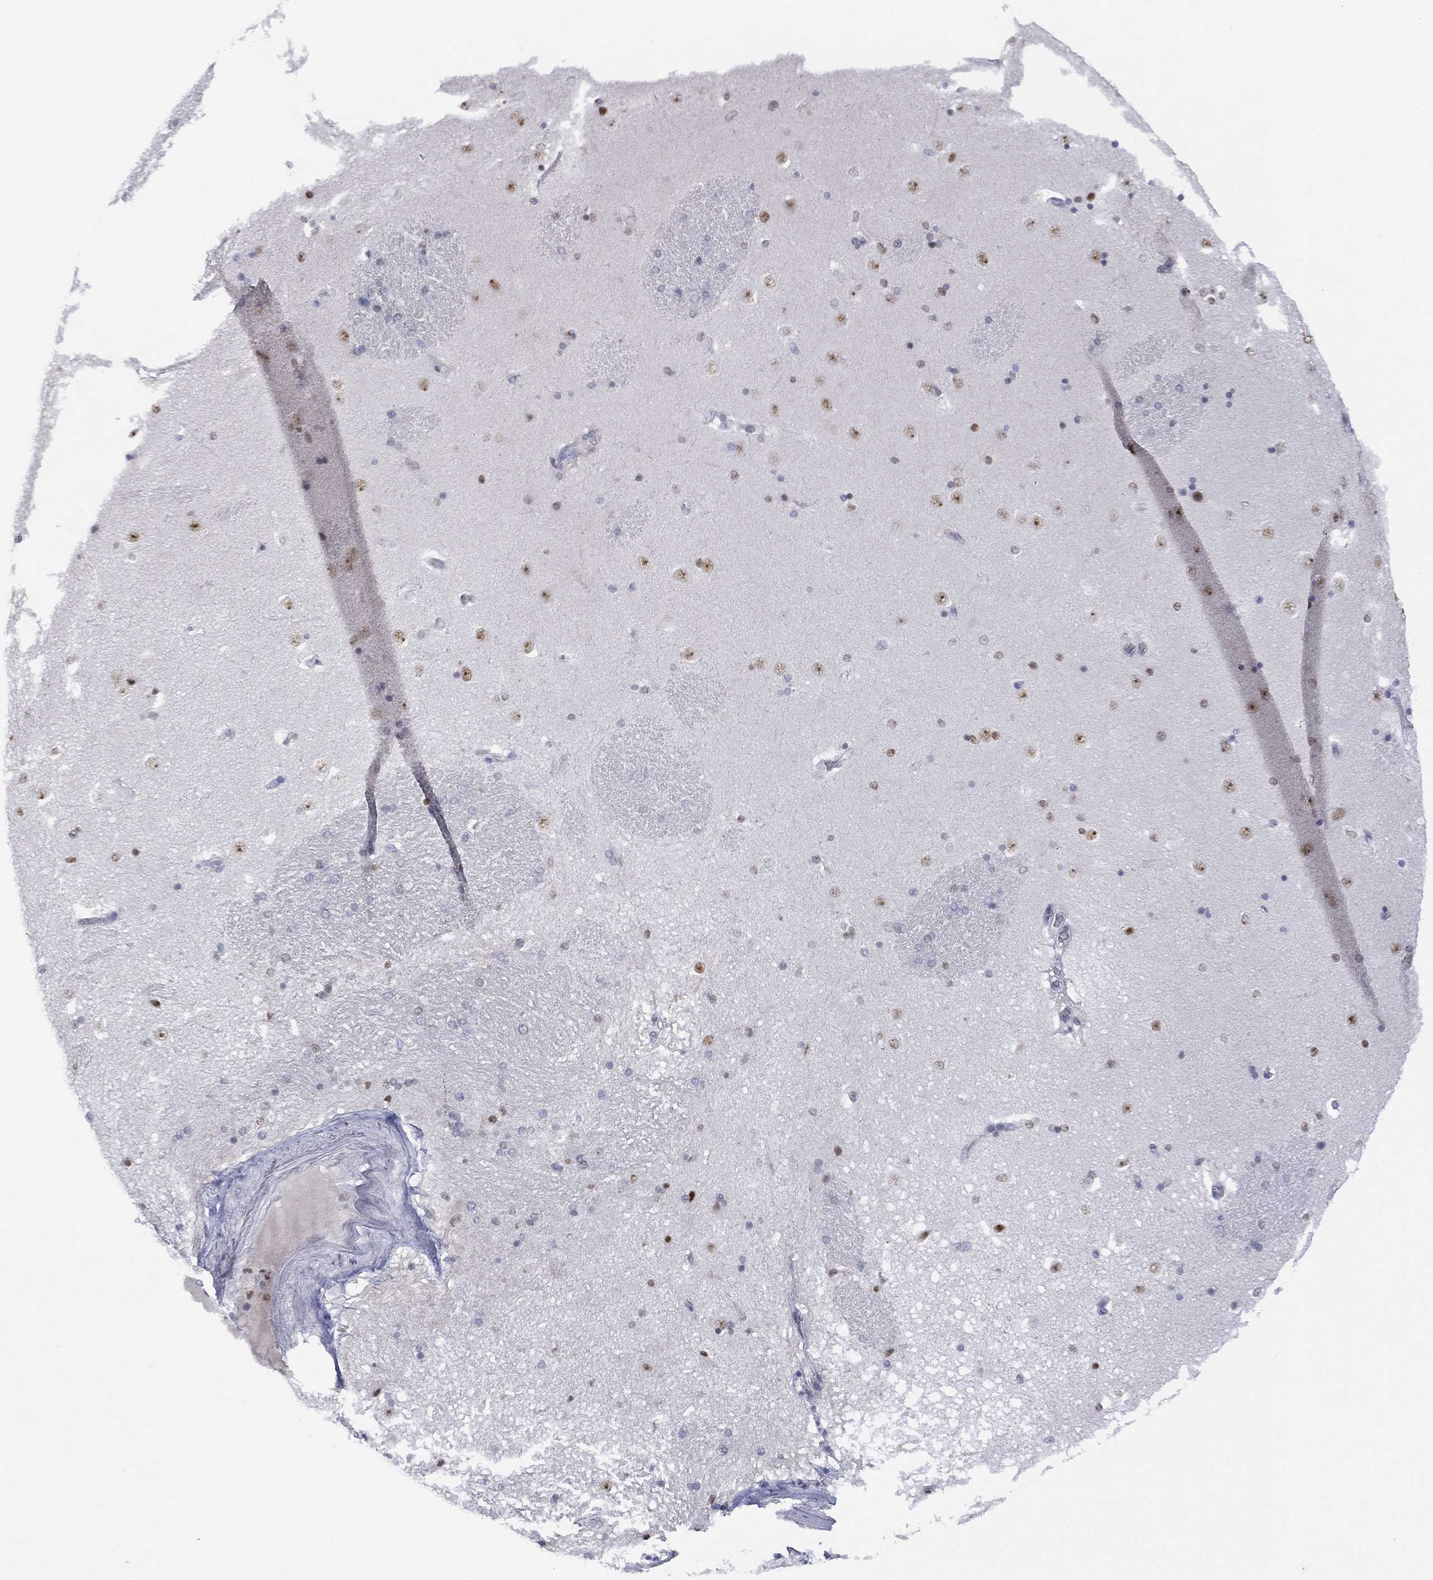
{"staining": {"intensity": "moderate", "quantity": "<25%", "location": "nuclear"}, "tissue": "caudate", "cell_type": "Glial cells", "image_type": "normal", "snomed": [{"axis": "morphology", "description": "Normal tissue, NOS"}, {"axis": "topography", "description": "Lateral ventricle wall"}], "caption": "Immunohistochemical staining of benign caudate reveals <25% levels of moderate nuclear protein positivity in about <25% of glial cells.", "gene": "ZNF711", "patient": {"sex": "male", "age": 51}}